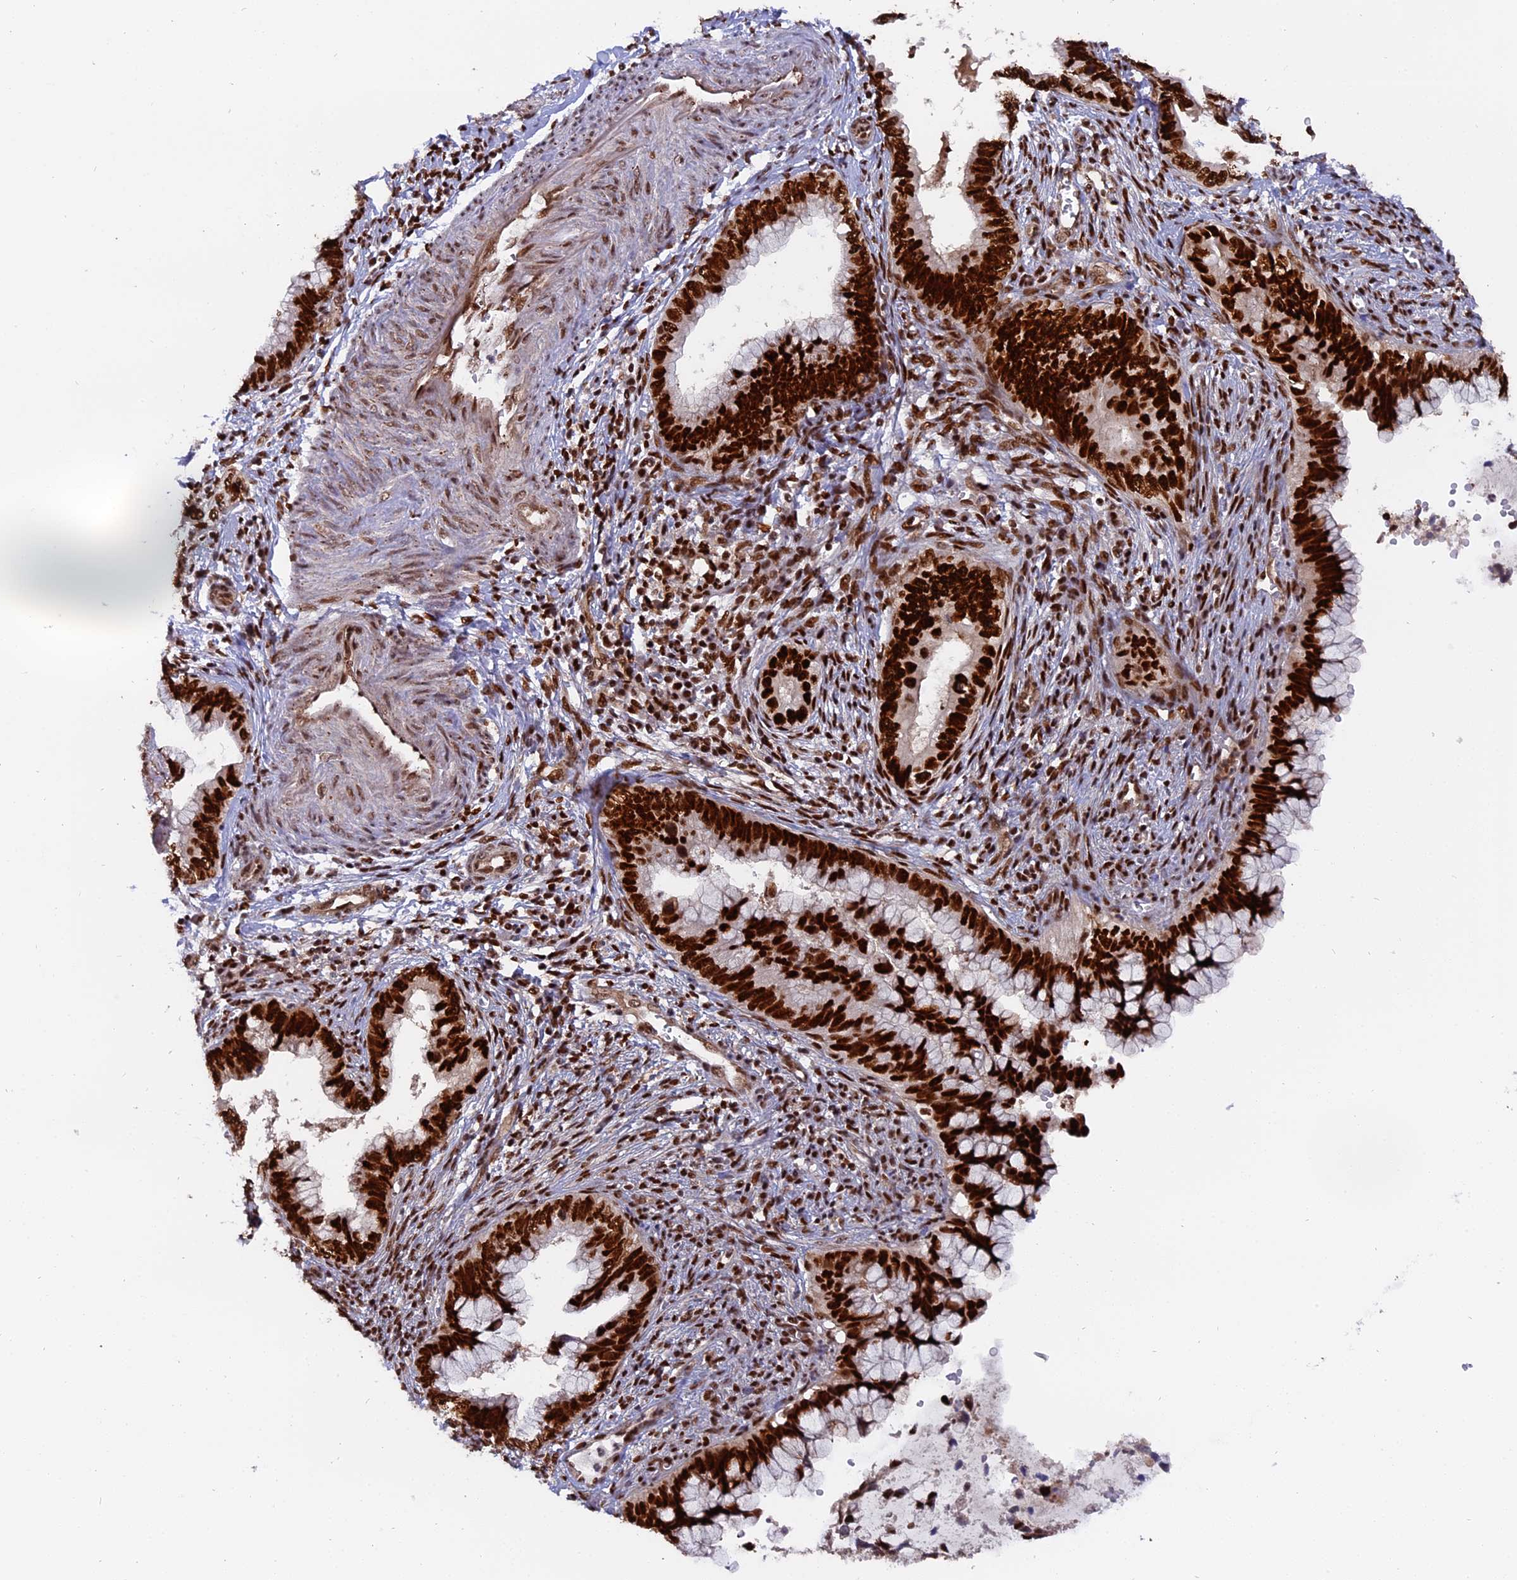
{"staining": {"intensity": "strong", "quantity": ">75%", "location": "nuclear"}, "tissue": "cervical cancer", "cell_type": "Tumor cells", "image_type": "cancer", "snomed": [{"axis": "morphology", "description": "Adenocarcinoma, NOS"}, {"axis": "topography", "description": "Cervix"}], "caption": "Cervical adenocarcinoma stained with immunohistochemistry exhibits strong nuclear expression in about >75% of tumor cells. (DAB (3,3'-diaminobenzidine) = brown stain, brightfield microscopy at high magnification).", "gene": "RAMAC", "patient": {"sex": "female", "age": 44}}